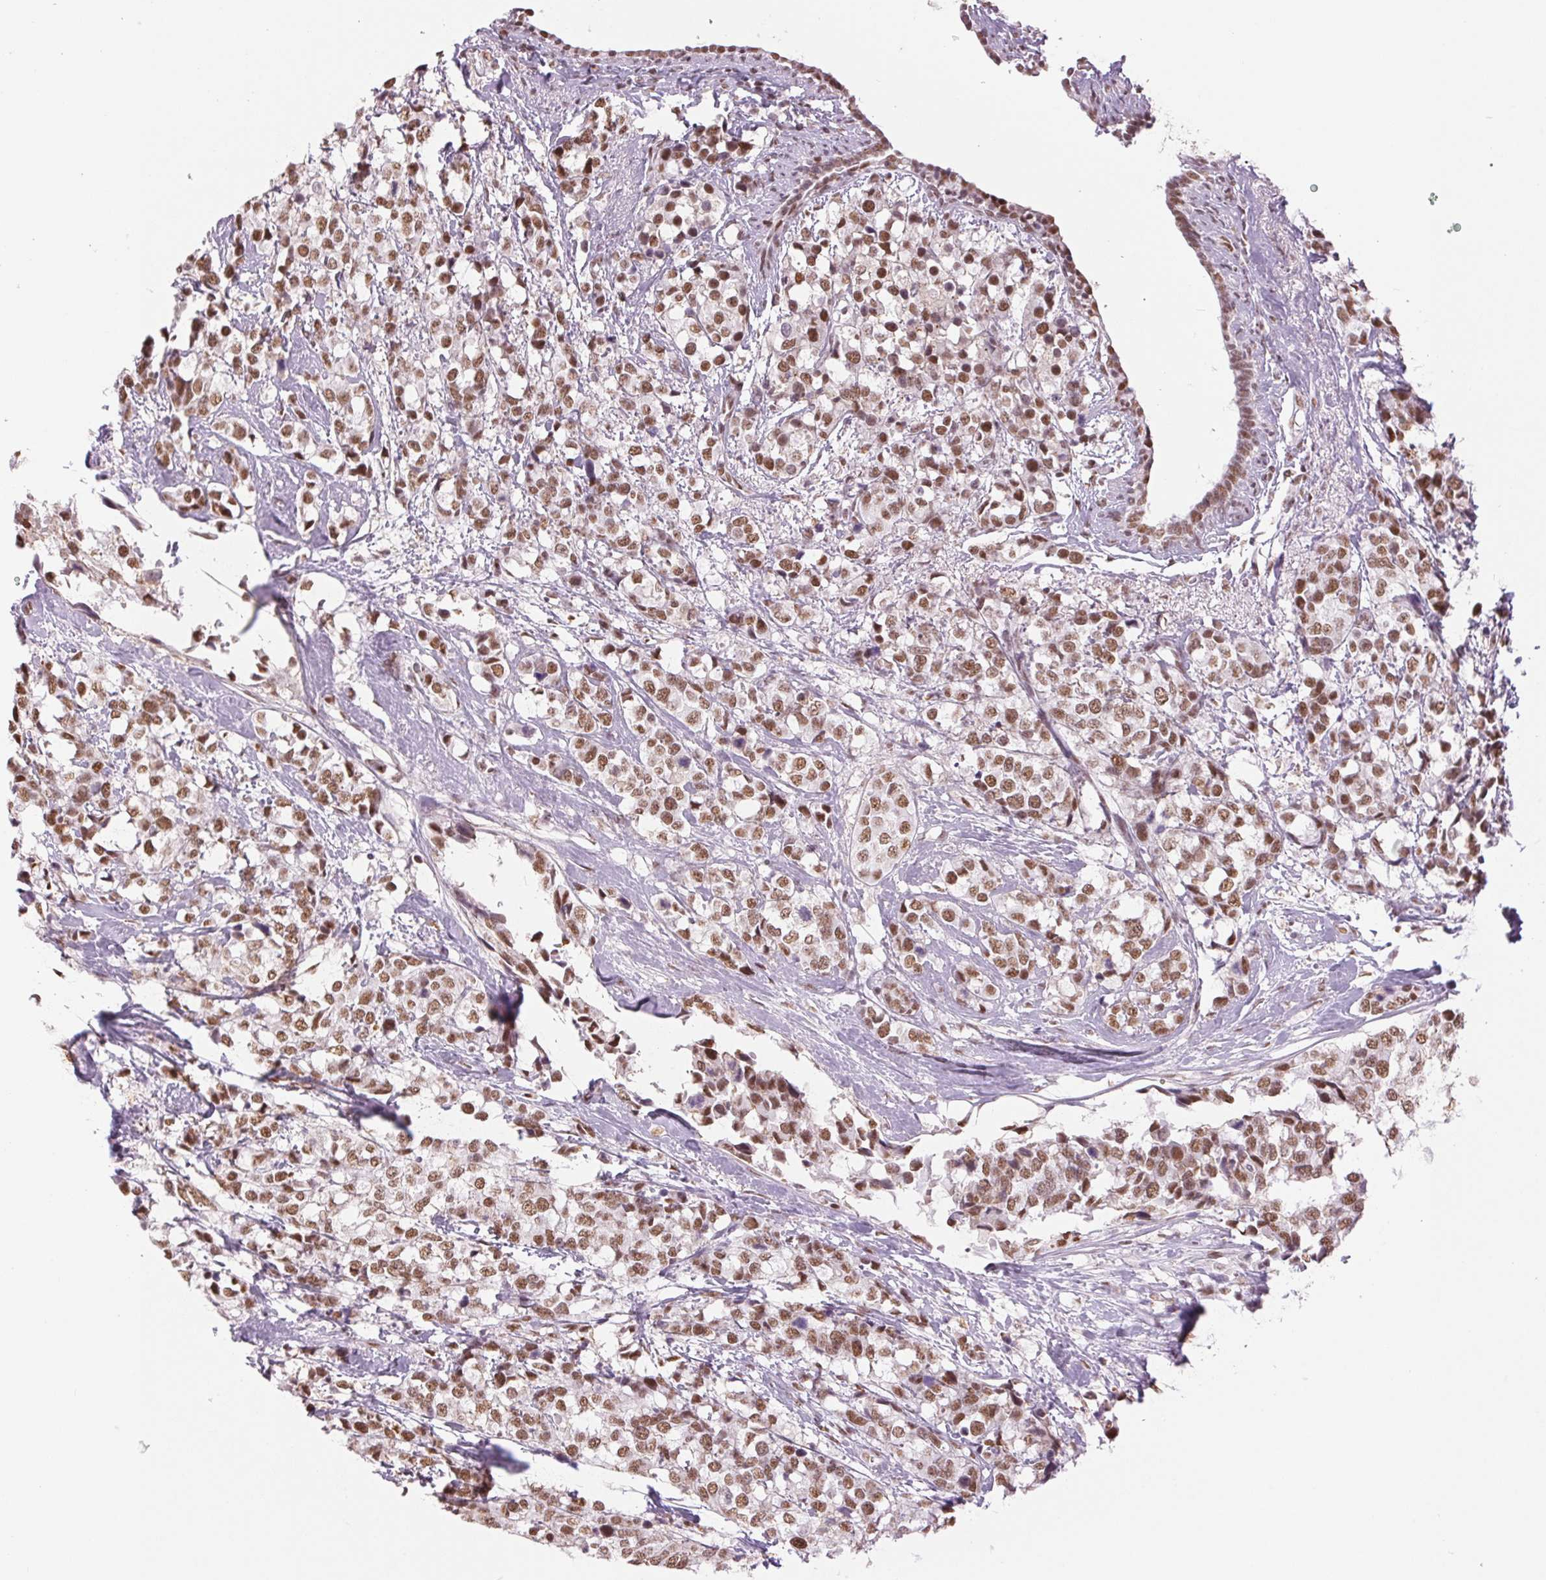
{"staining": {"intensity": "moderate", "quantity": ">75%", "location": "nuclear"}, "tissue": "breast cancer", "cell_type": "Tumor cells", "image_type": "cancer", "snomed": [{"axis": "morphology", "description": "Lobular carcinoma"}, {"axis": "topography", "description": "Breast"}], "caption": "Immunohistochemical staining of breast cancer demonstrates medium levels of moderate nuclear staining in approximately >75% of tumor cells.", "gene": "ZFR2", "patient": {"sex": "female", "age": 59}}